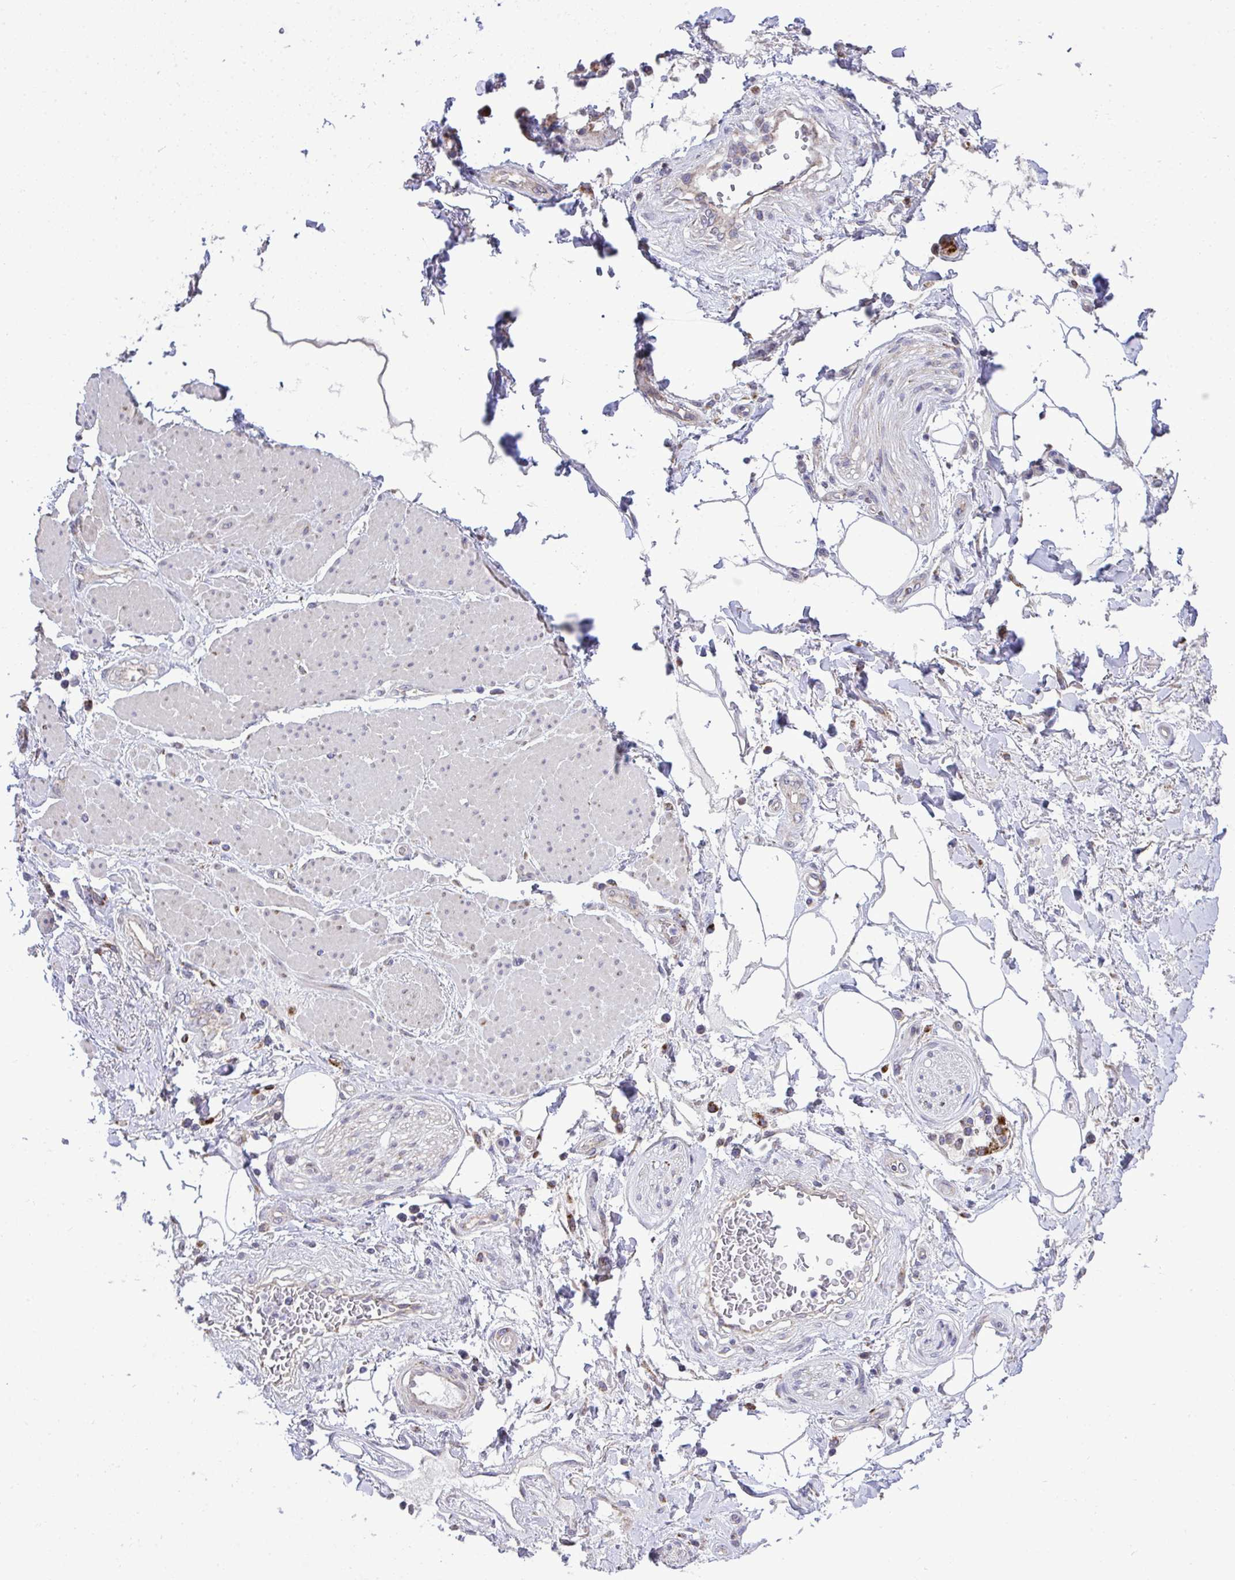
{"staining": {"intensity": "negative", "quantity": "none", "location": "none"}, "tissue": "adipose tissue", "cell_type": "Adipocytes", "image_type": "normal", "snomed": [{"axis": "morphology", "description": "Normal tissue, NOS"}, {"axis": "topography", "description": "Vagina"}, {"axis": "topography", "description": "Peripheral nerve tissue"}], "caption": "IHC micrograph of unremarkable adipose tissue: human adipose tissue stained with DAB exhibits no significant protein positivity in adipocytes.", "gene": "XAF1", "patient": {"sex": "female", "age": 71}}